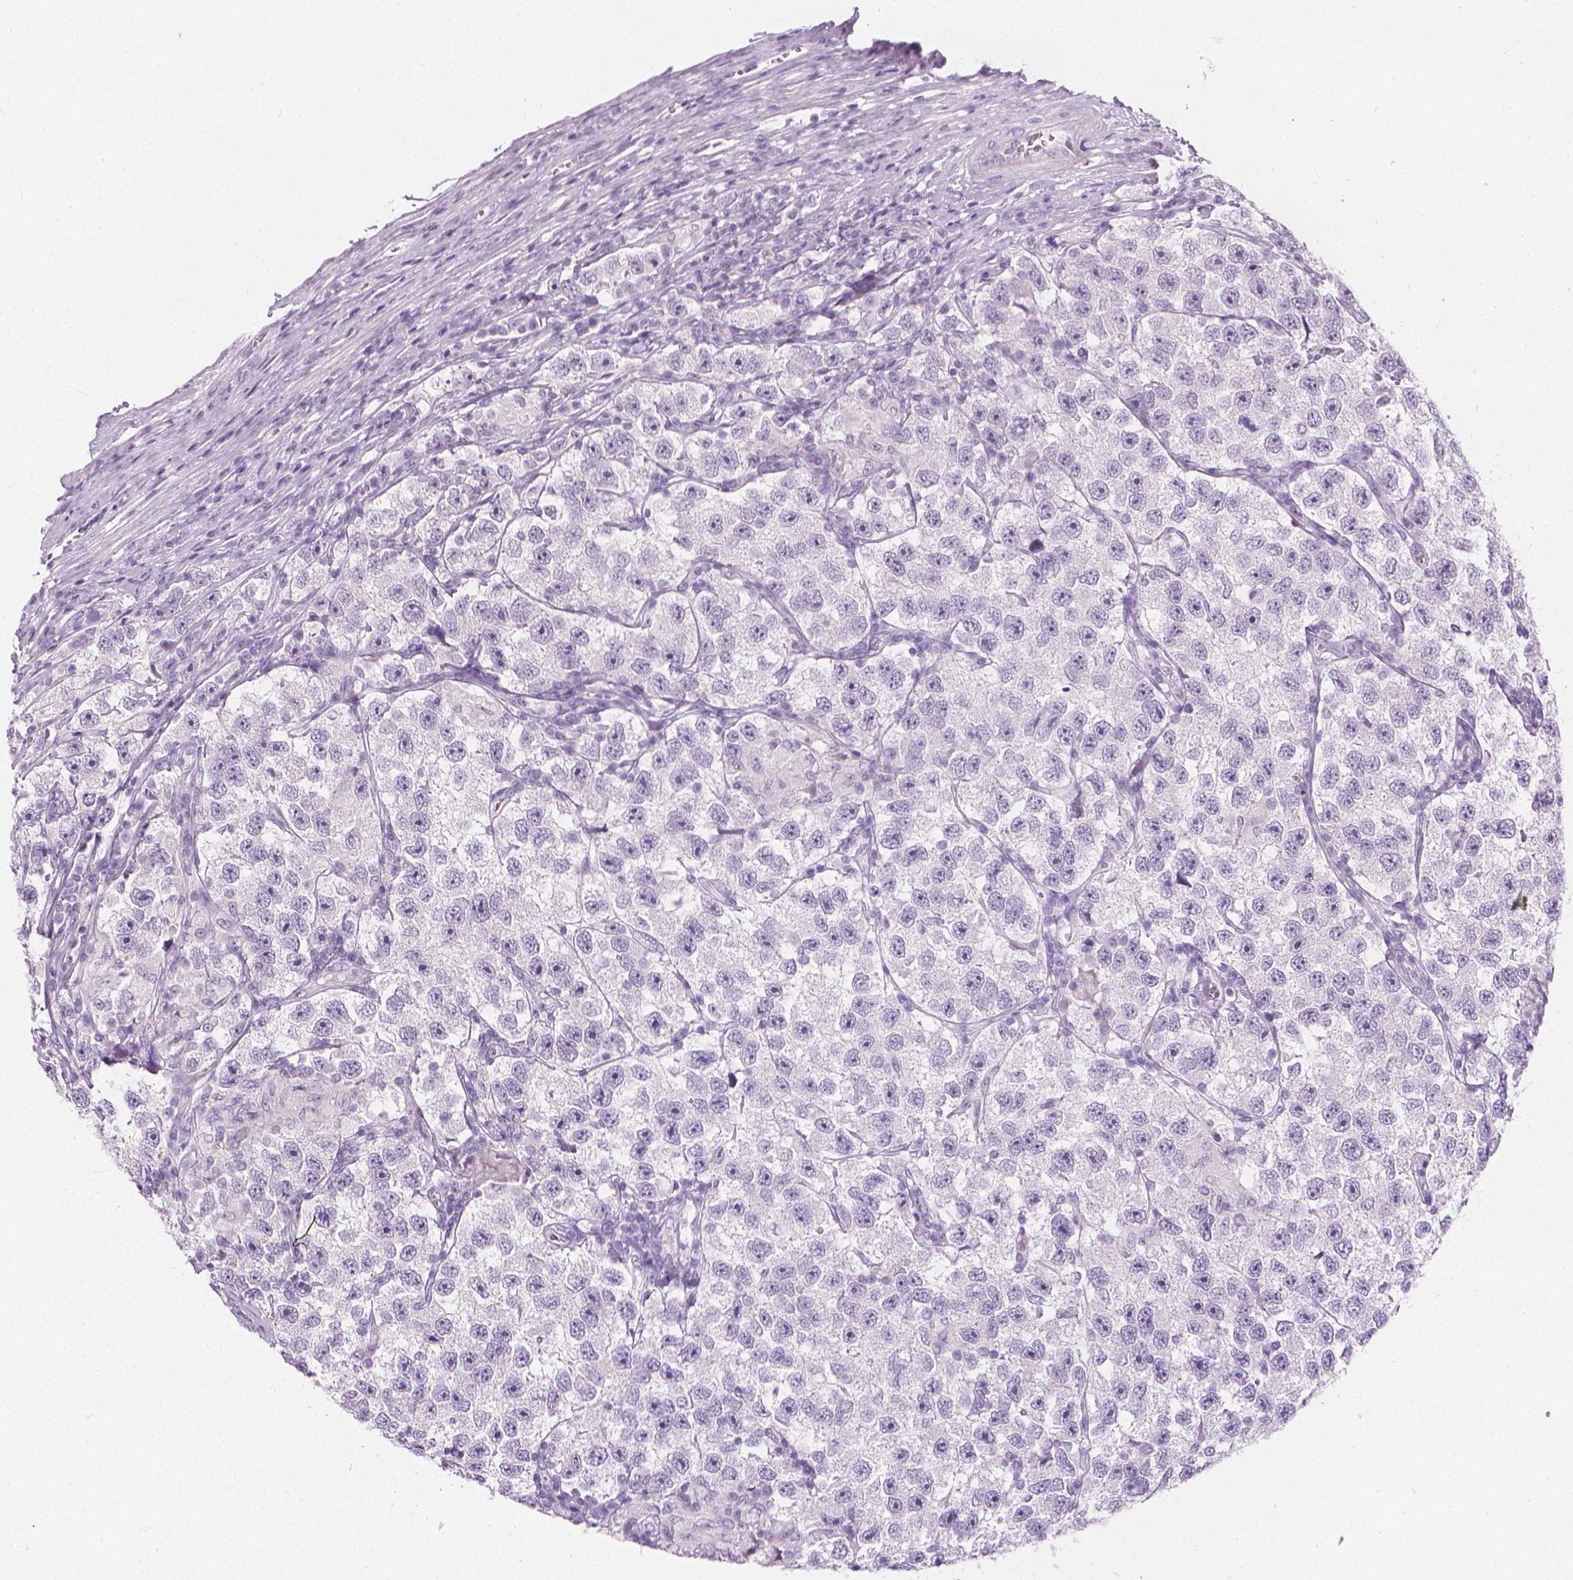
{"staining": {"intensity": "negative", "quantity": "none", "location": "none"}, "tissue": "testis cancer", "cell_type": "Tumor cells", "image_type": "cancer", "snomed": [{"axis": "morphology", "description": "Seminoma, NOS"}, {"axis": "topography", "description": "Testis"}], "caption": "The IHC image has no significant expression in tumor cells of testis seminoma tissue.", "gene": "DCAF8L1", "patient": {"sex": "male", "age": 26}}